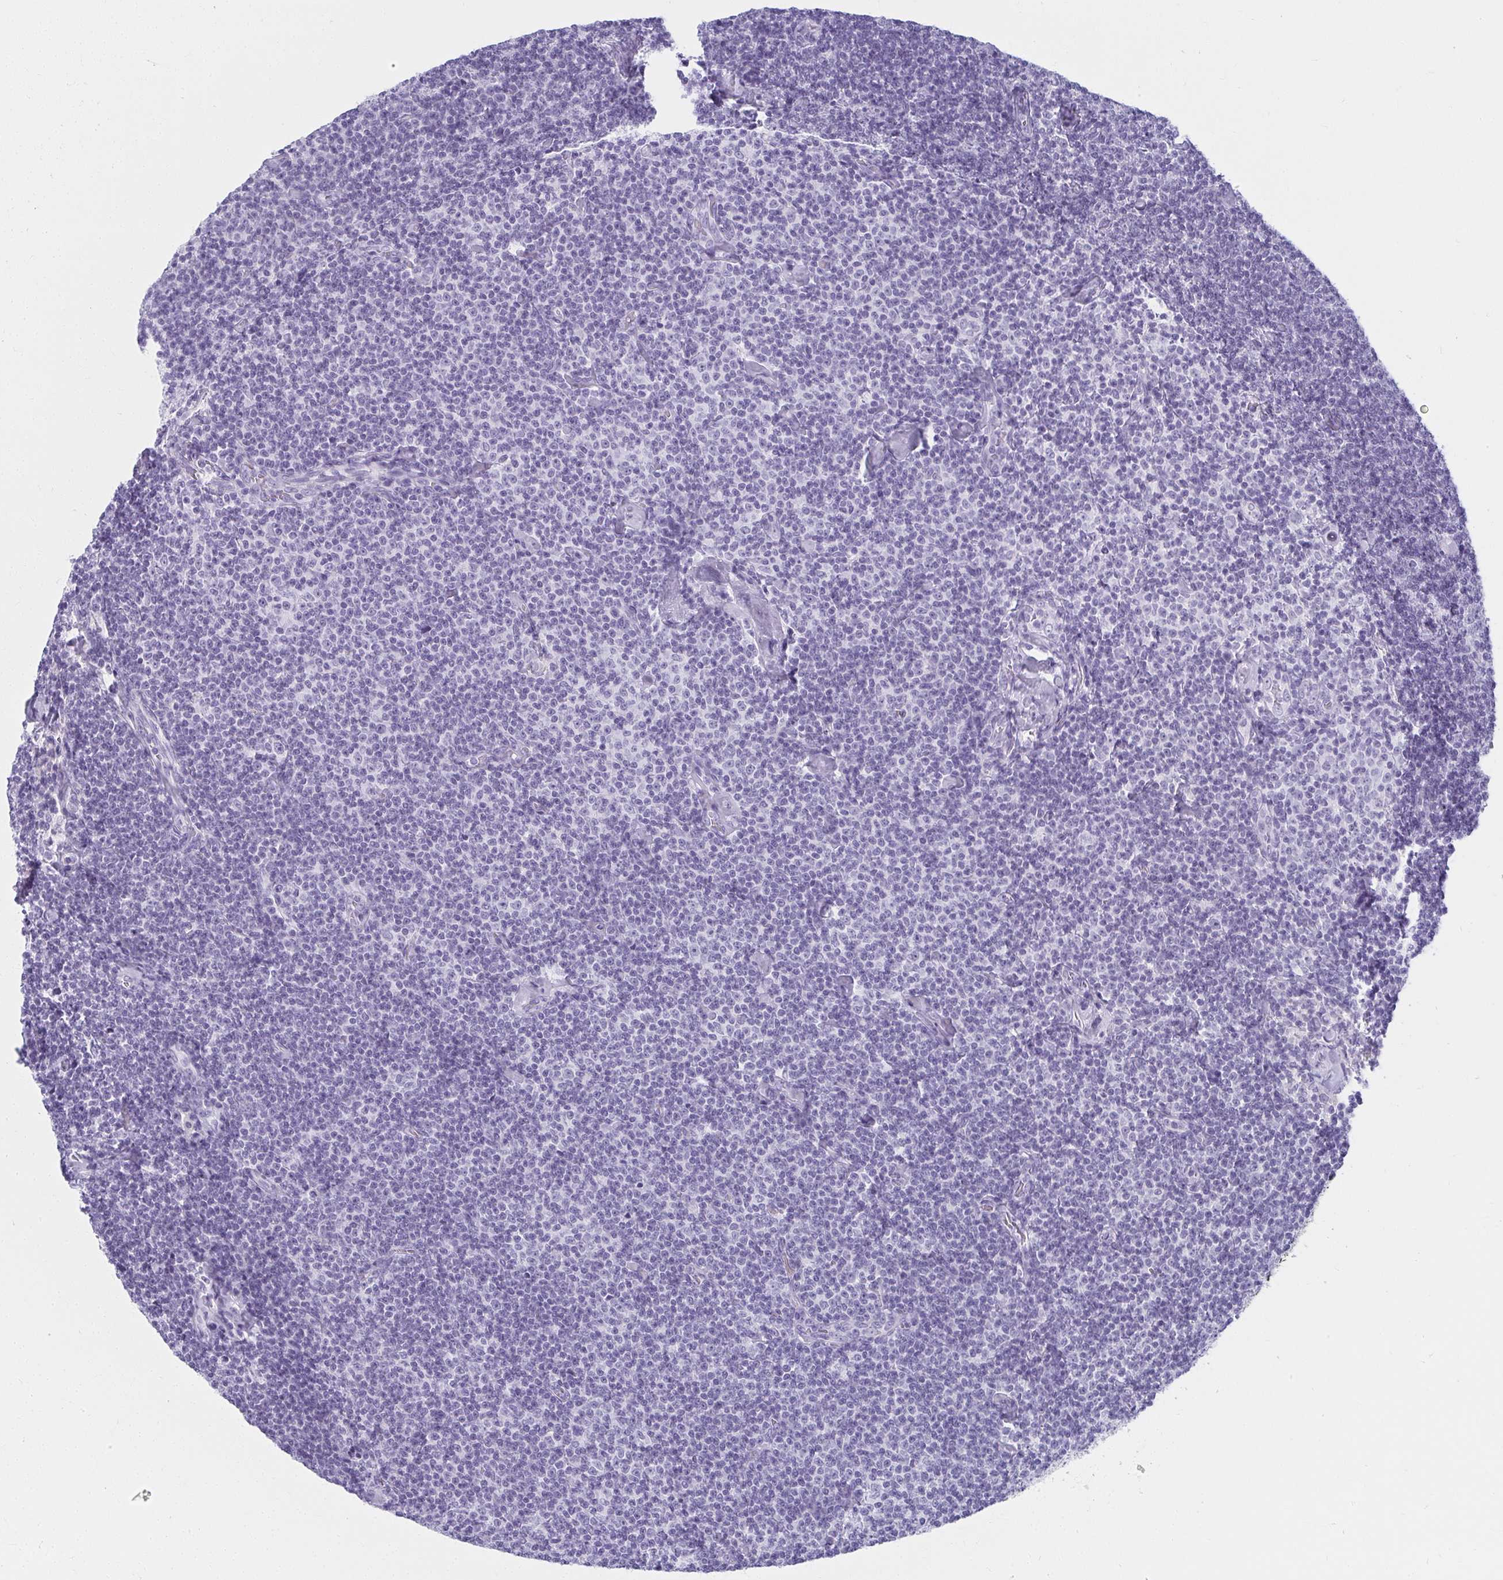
{"staining": {"intensity": "negative", "quantity": "none", "location": "none"}, "tissue": "lymphoma", "cell_type": "Tumor cells", "image_type": "cancer", "snomed": [{"axis": "morphology", "description": "Malignant lymphoma, non-Hodgkin's type, Low grade"}, {"axis": "topography", "description": "Lymph node"}], "caption": "An image of human low-grade malignant lymphoma, non-Hodgkin's type is negative for staining in tumor cells.", "gene": "MOBP", "patient": {"sex": "male", "age": 81}}